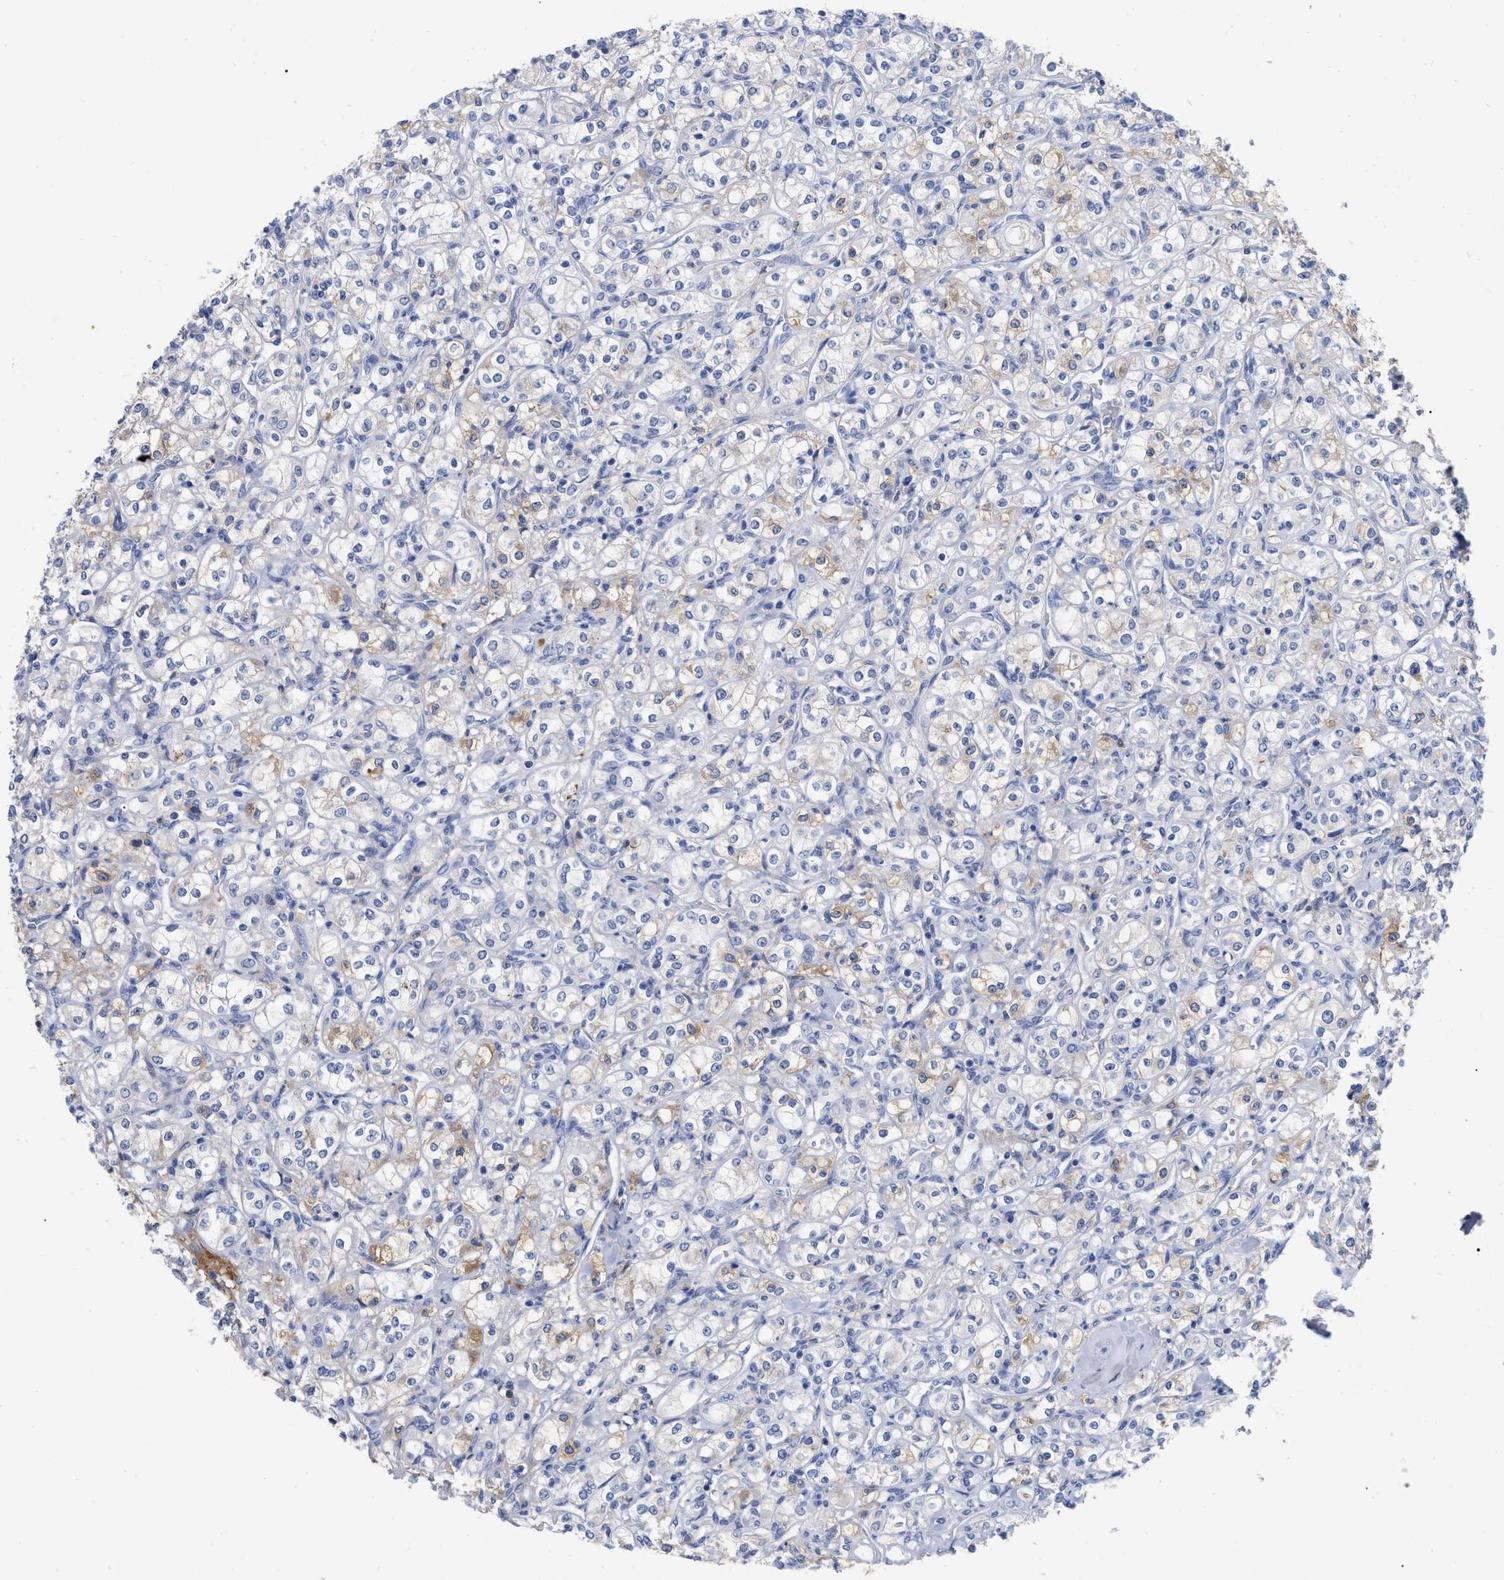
{"staining": {"intensity": "negative", "quantity": "none", "location": "none"}, "tissue": "renal cancer", "cell_type": "Tumor cells", "image_type": "cancer", "snomed": [{"axis": "morphology", "description": "Adenocarcinoma, NOS"}, {"axis": "topography", "description": "Kidney"}], "caption": "Adenocarcinoma (renal) stained for a protein using immunohistochemistry displays no positivity tumor cells.", "gene": "IGHV5-51", "patient": {"sex": "male", "age": 77}}